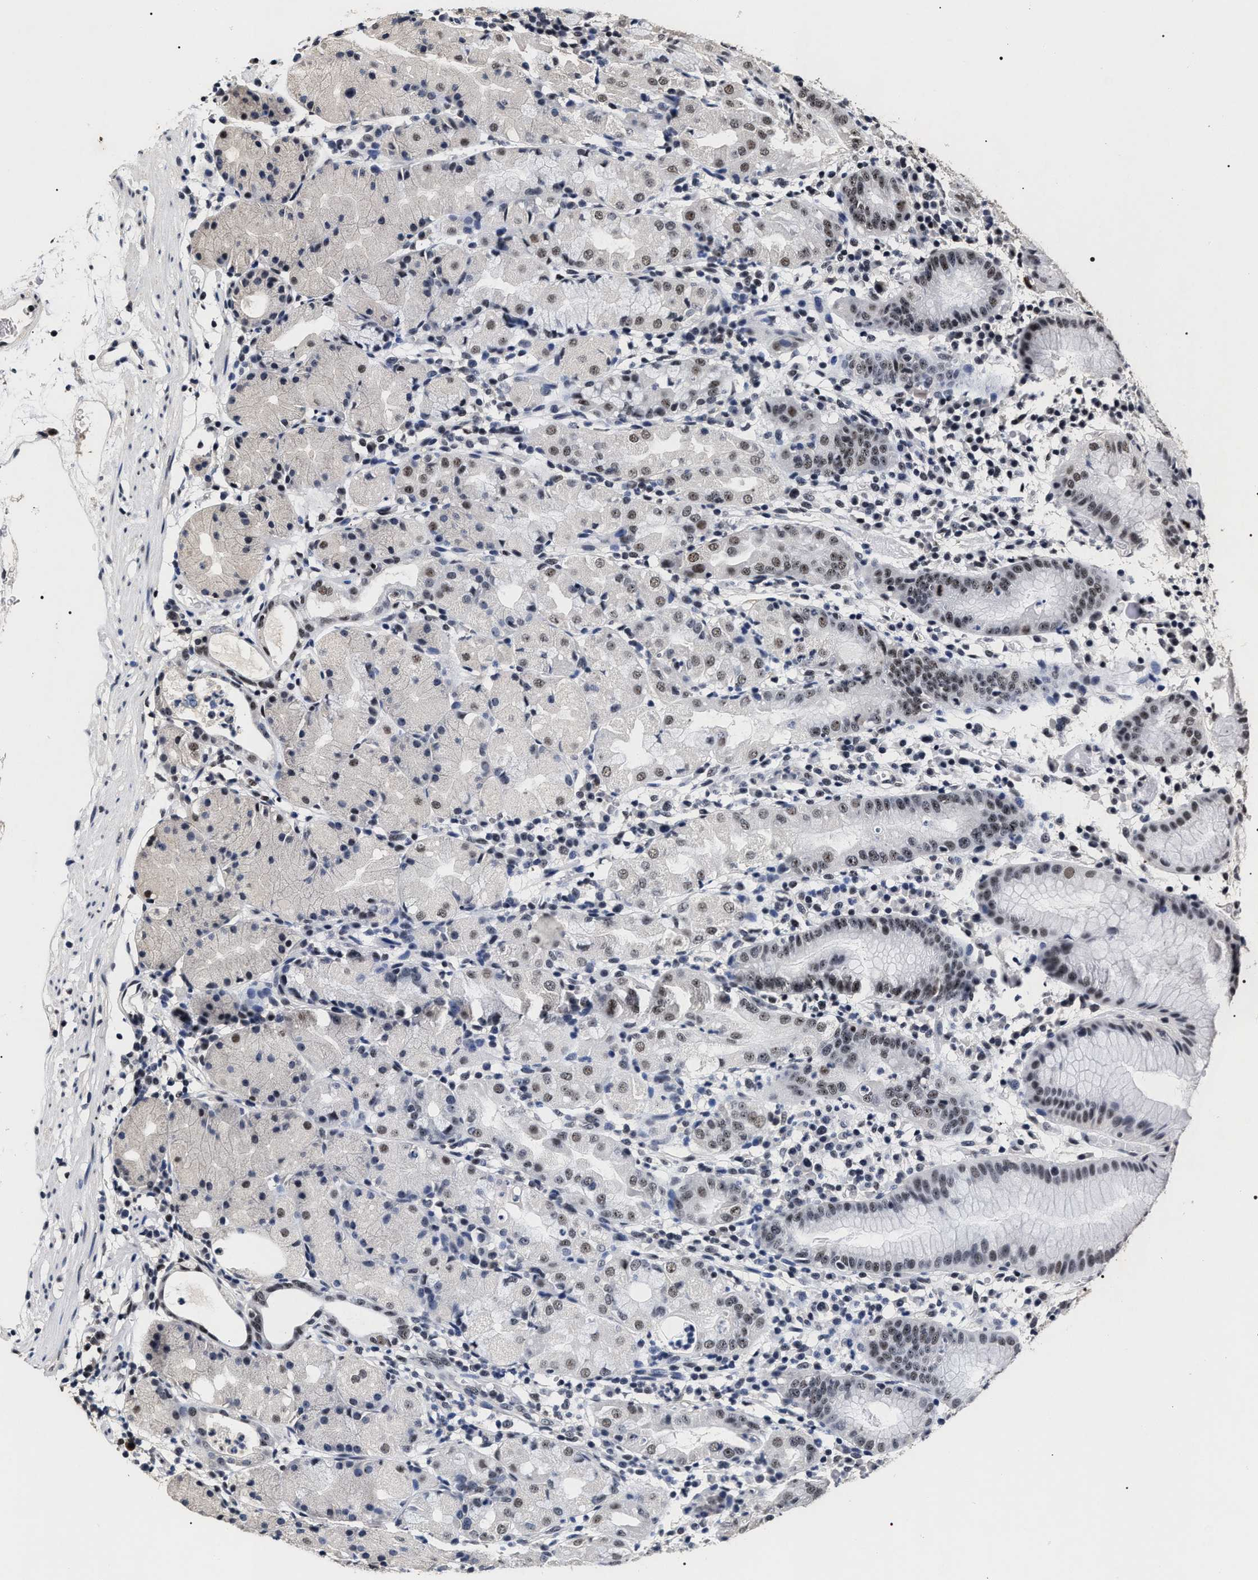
{"staining": {"intensity": "weak", "quantity": "25%-75%", "location": "nuclear"}, "tissue": "stomach", "cell_type": "Glandular cells", "image_type": "normal", "snomed": [{"axis": "morphology", "description": "Normal tissue, NOS"}, {"axis": "topography", "description": "Stomach"}, {"axis": "topography", "description": "Stomach, lower"}], "caption": "The image exhibits a brown stain indicating the presence of a protein in the nuclear of glandular cells in stomach.", "gene": "RRP1B", "patient": {"sex": "female", "age": 75}}